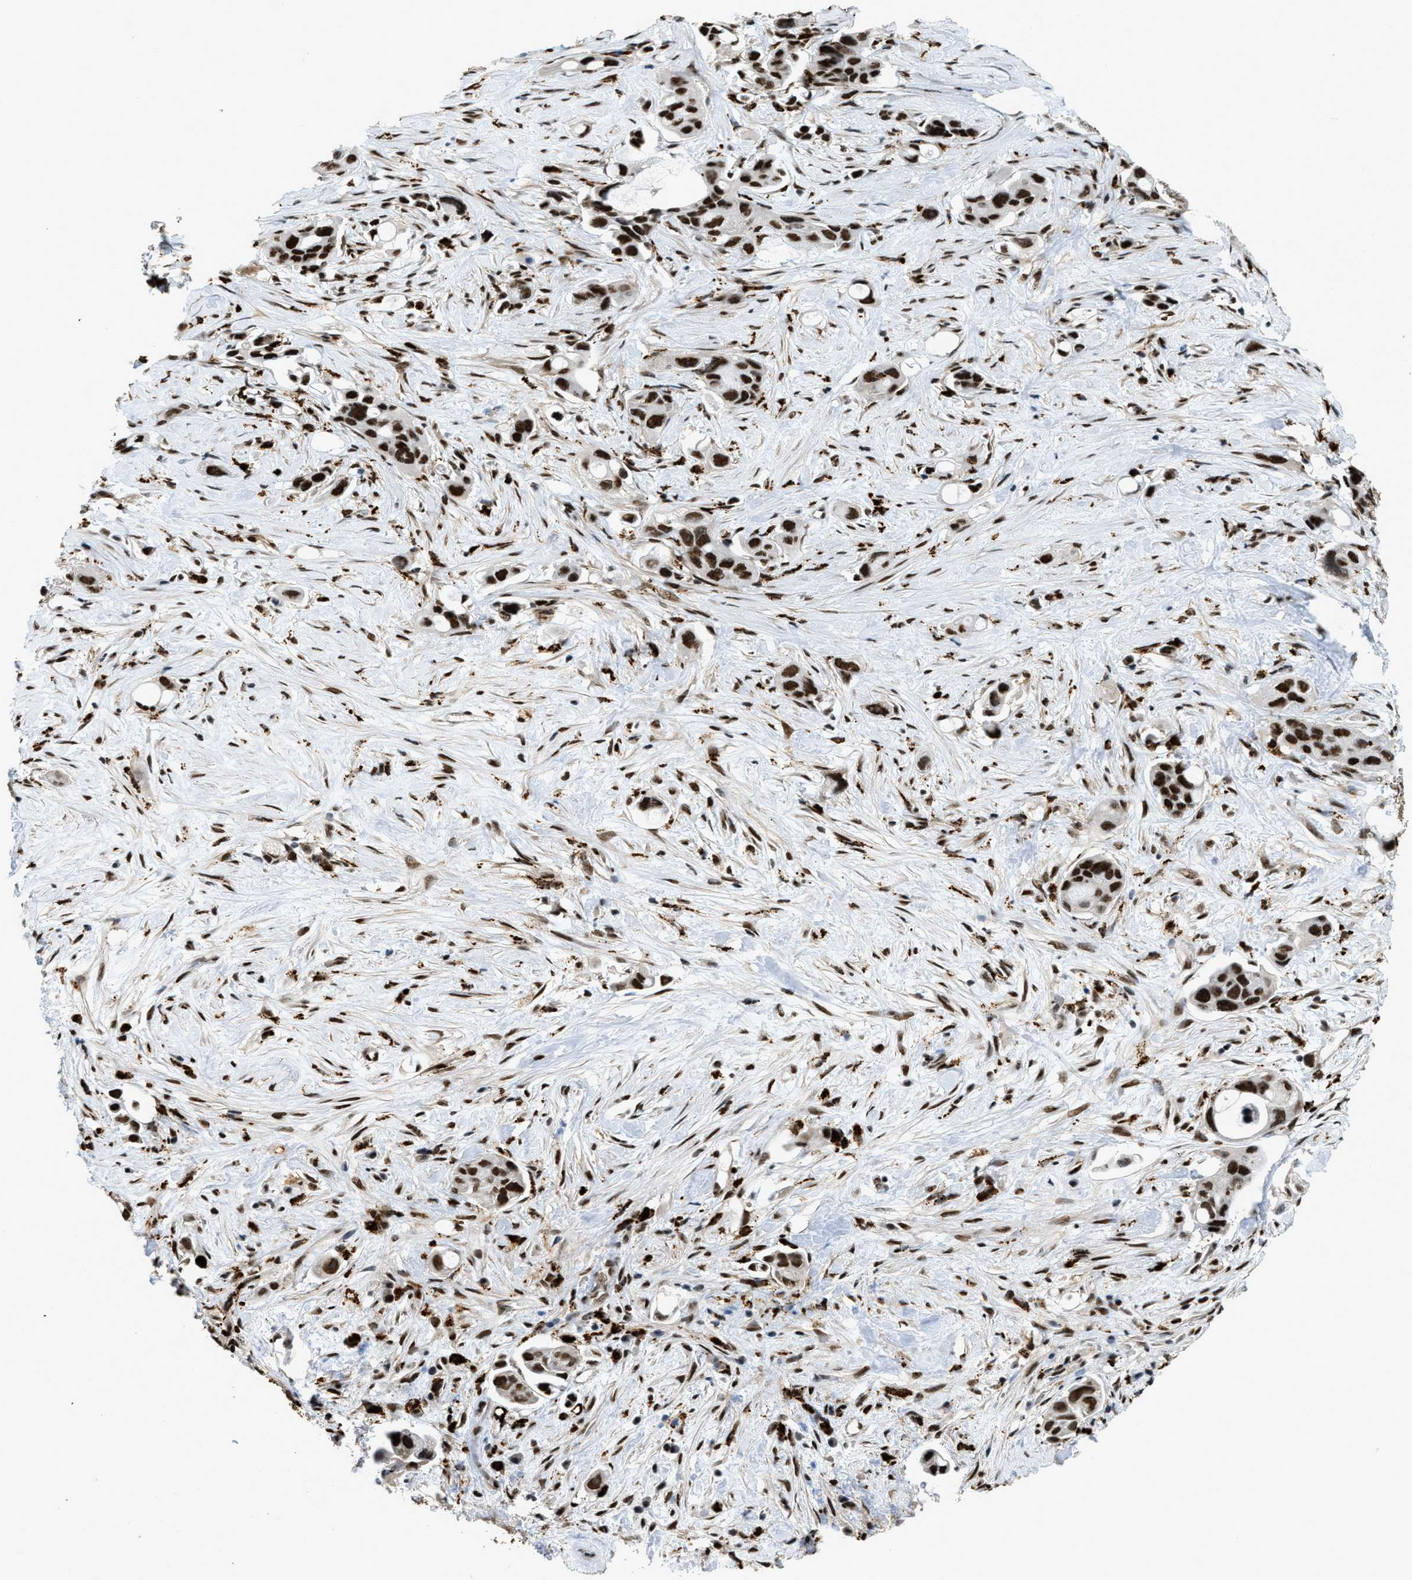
{"staining": {"intensity": "strong", "quantity": ">75%", "location": "nuclear"}, "tissue": "pancreatic cancer", "cell_type": "Tumor cells", "image_type": "cancer", "snomed": [{"axis": "morphology", "description": "Adenocarcinoma, NOS"}, {"axis": "topography", "description": "Pancreas"}], "caption": "Immunohistochemical staining of human pancreatic cancer displays high levels of strong nuclear staining in approximately >75% of tumor cells.", "gene": "NUMA1", "patient": {"sex": "male", "age": 53}}